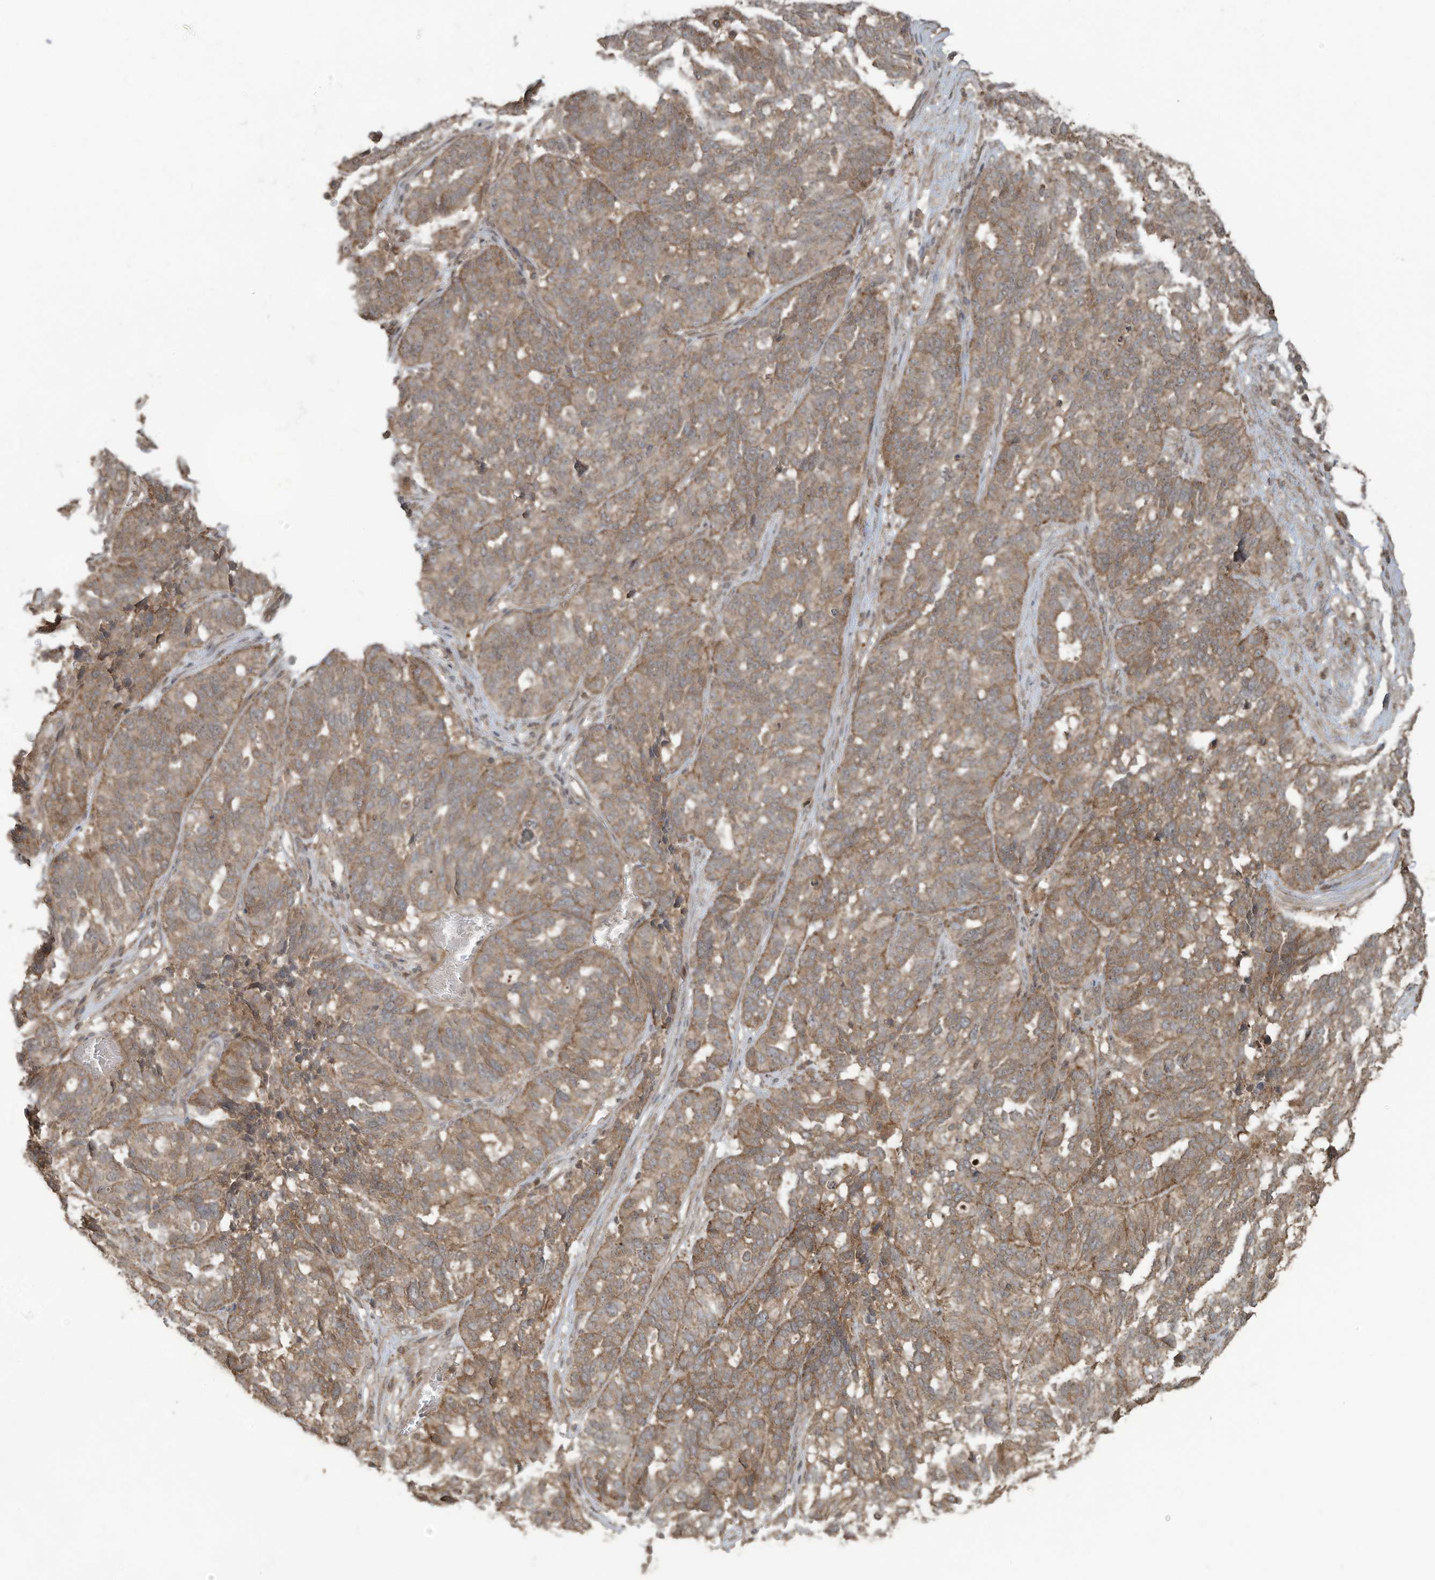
{"staining": {"intensity": "moderate", "quantity": ">75%", "location": "cytoplasmic/membranous"}, "tissue": "ovarian cancer", "cell_type": "Tumor cells", "image_type": "cancer", "snomed": [{"axis": "morphology", "description": "Cystadenocarcinoma, serous, NOS"}, {"axis": "topography", "description": "Ovary"}], "caption": "An image of ovarian serous cystadenocarcinoma stained for a protein shows moderate cytoplasmic/membranous brown staining in tumor cells.", "gene": "CARF", "patient": {"sex": "female", "age": 59}}